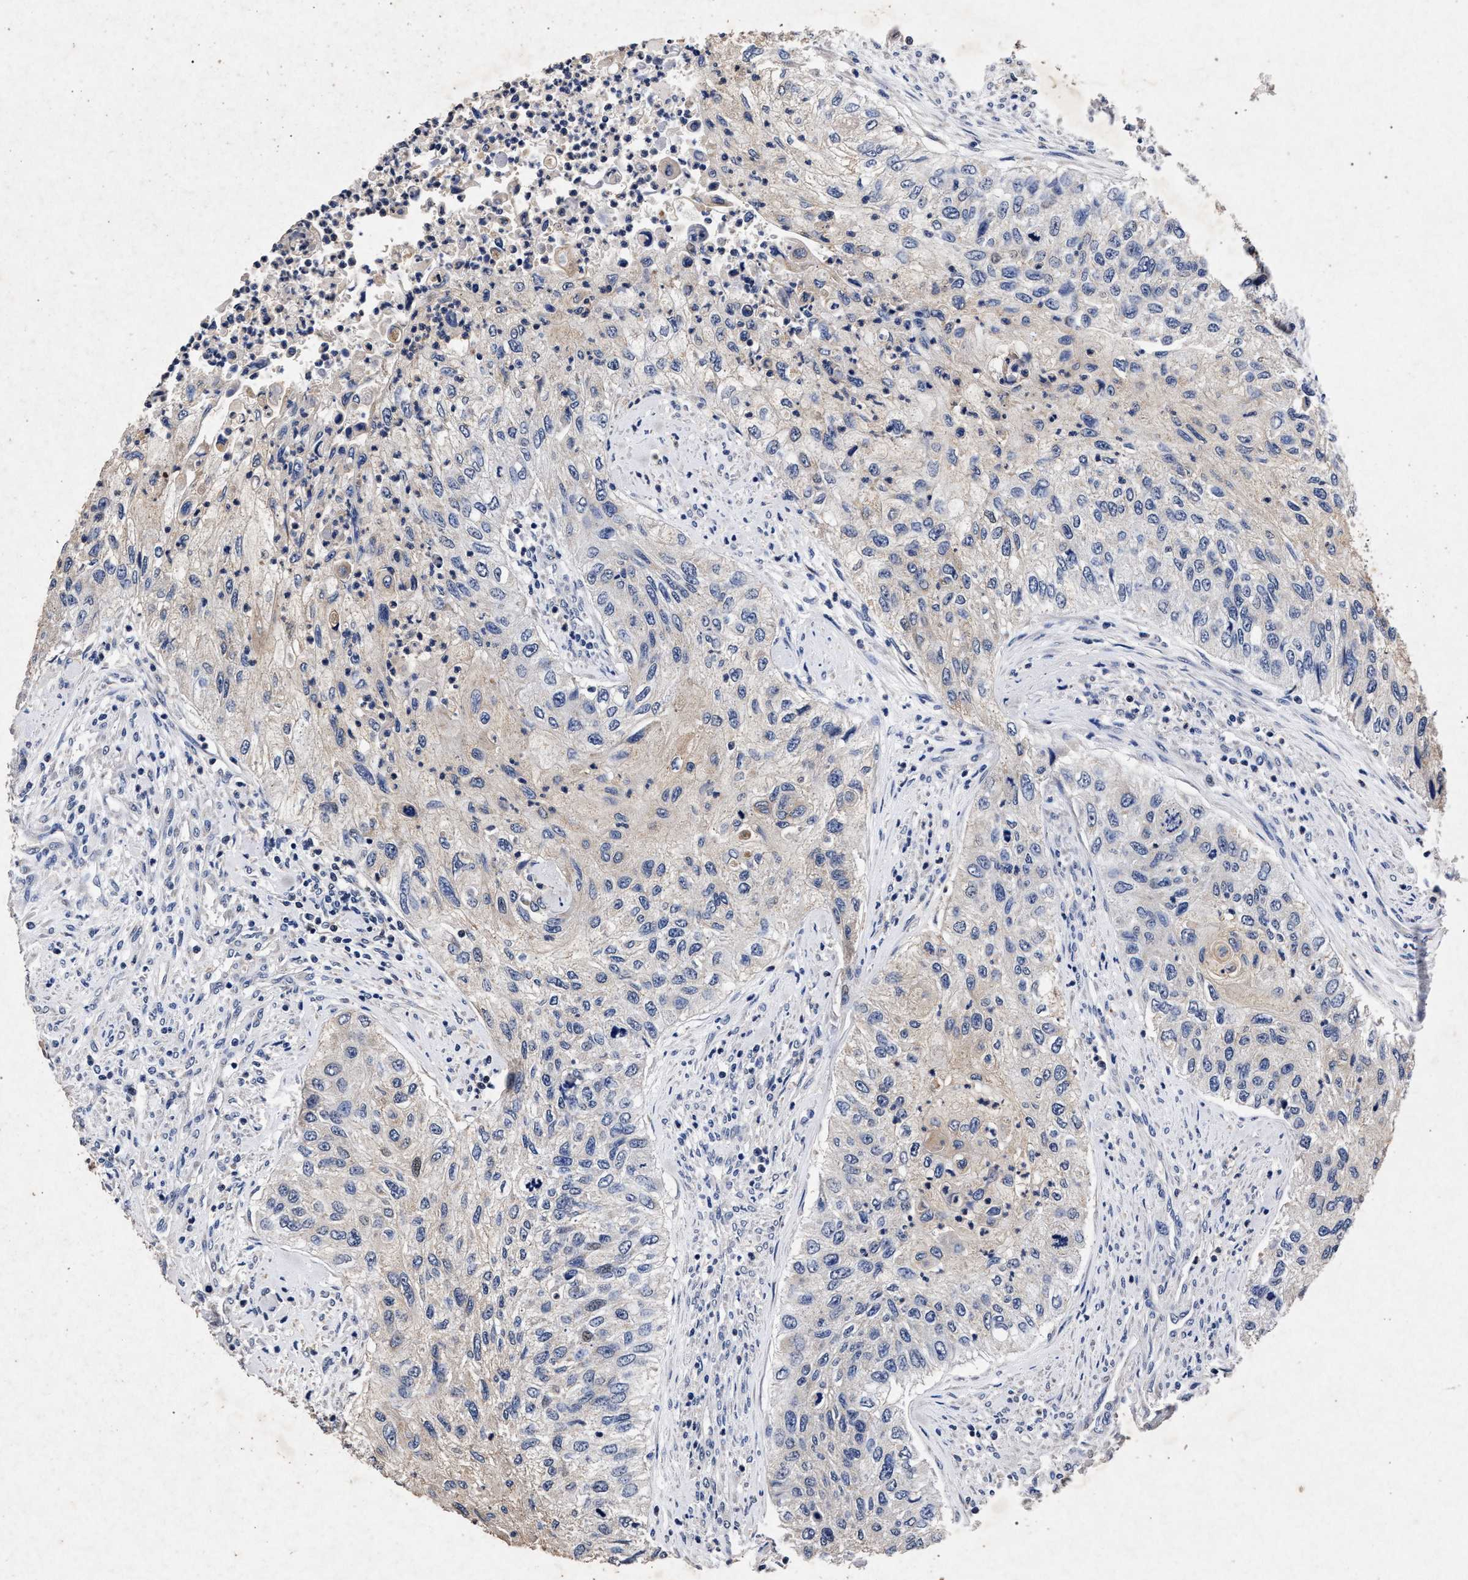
{"staining": {"intensity": "weak", "quantity": "<25%", "location": "cytoplasmic/membranous"}, "tissue": "urothelial cancer", "cell_type": "Tumor cells", "image_type": "cancer", "snomed": [{"axis": "morphology", "description": "Urothelial carcinoma, High grade"}, {"axis": "topography", "description": "Urinary bladder"}], "caption": "Immunohistochemistry image of neoplastic tissue: urothelial carcinoma (high-grade) stained with DAB displays no significant protein staining in tumor cells.", "gene": "ATP1A2", "patient": {"sex": "female", "age": 60}}